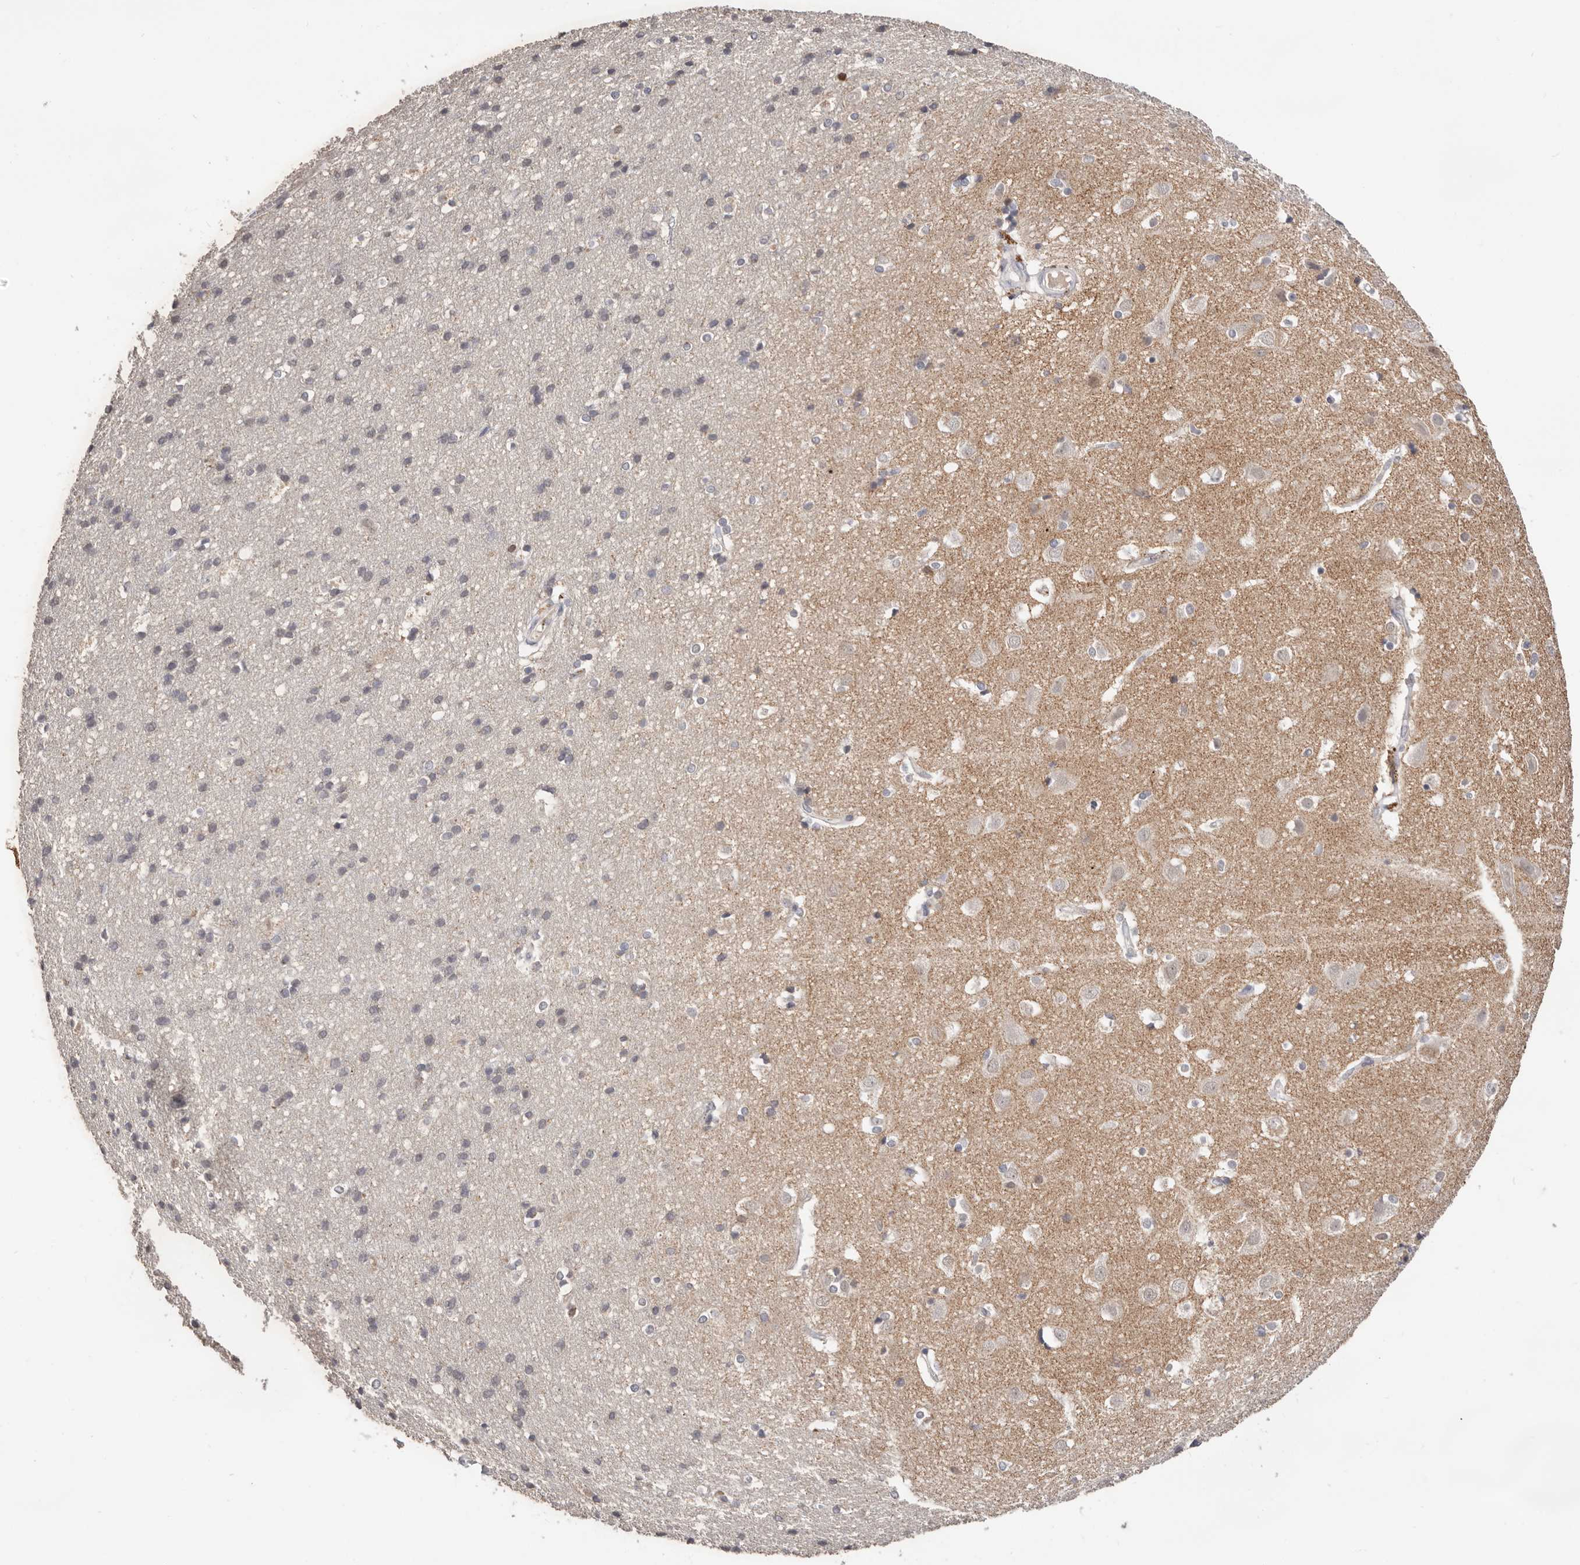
{"staining": {"intensity": "negative", "quantity": "none", "location": "none"}, "tissue": "cerebral cortex", "cell_type": "Endothelial cells", "image_type": "normal", "snomed": [{"axis": "morphology", "description": "Normal tissue, NOS"}, {"axis": "topography", "description": "Cerebral cortex"}], "caption": "Immunohistochemical staining of unremarkable cerebral cortex exhibits no significant expression in endothelial cells.", "gene": "DOP1A", "patient": {"sex": "male", "age": 54}}